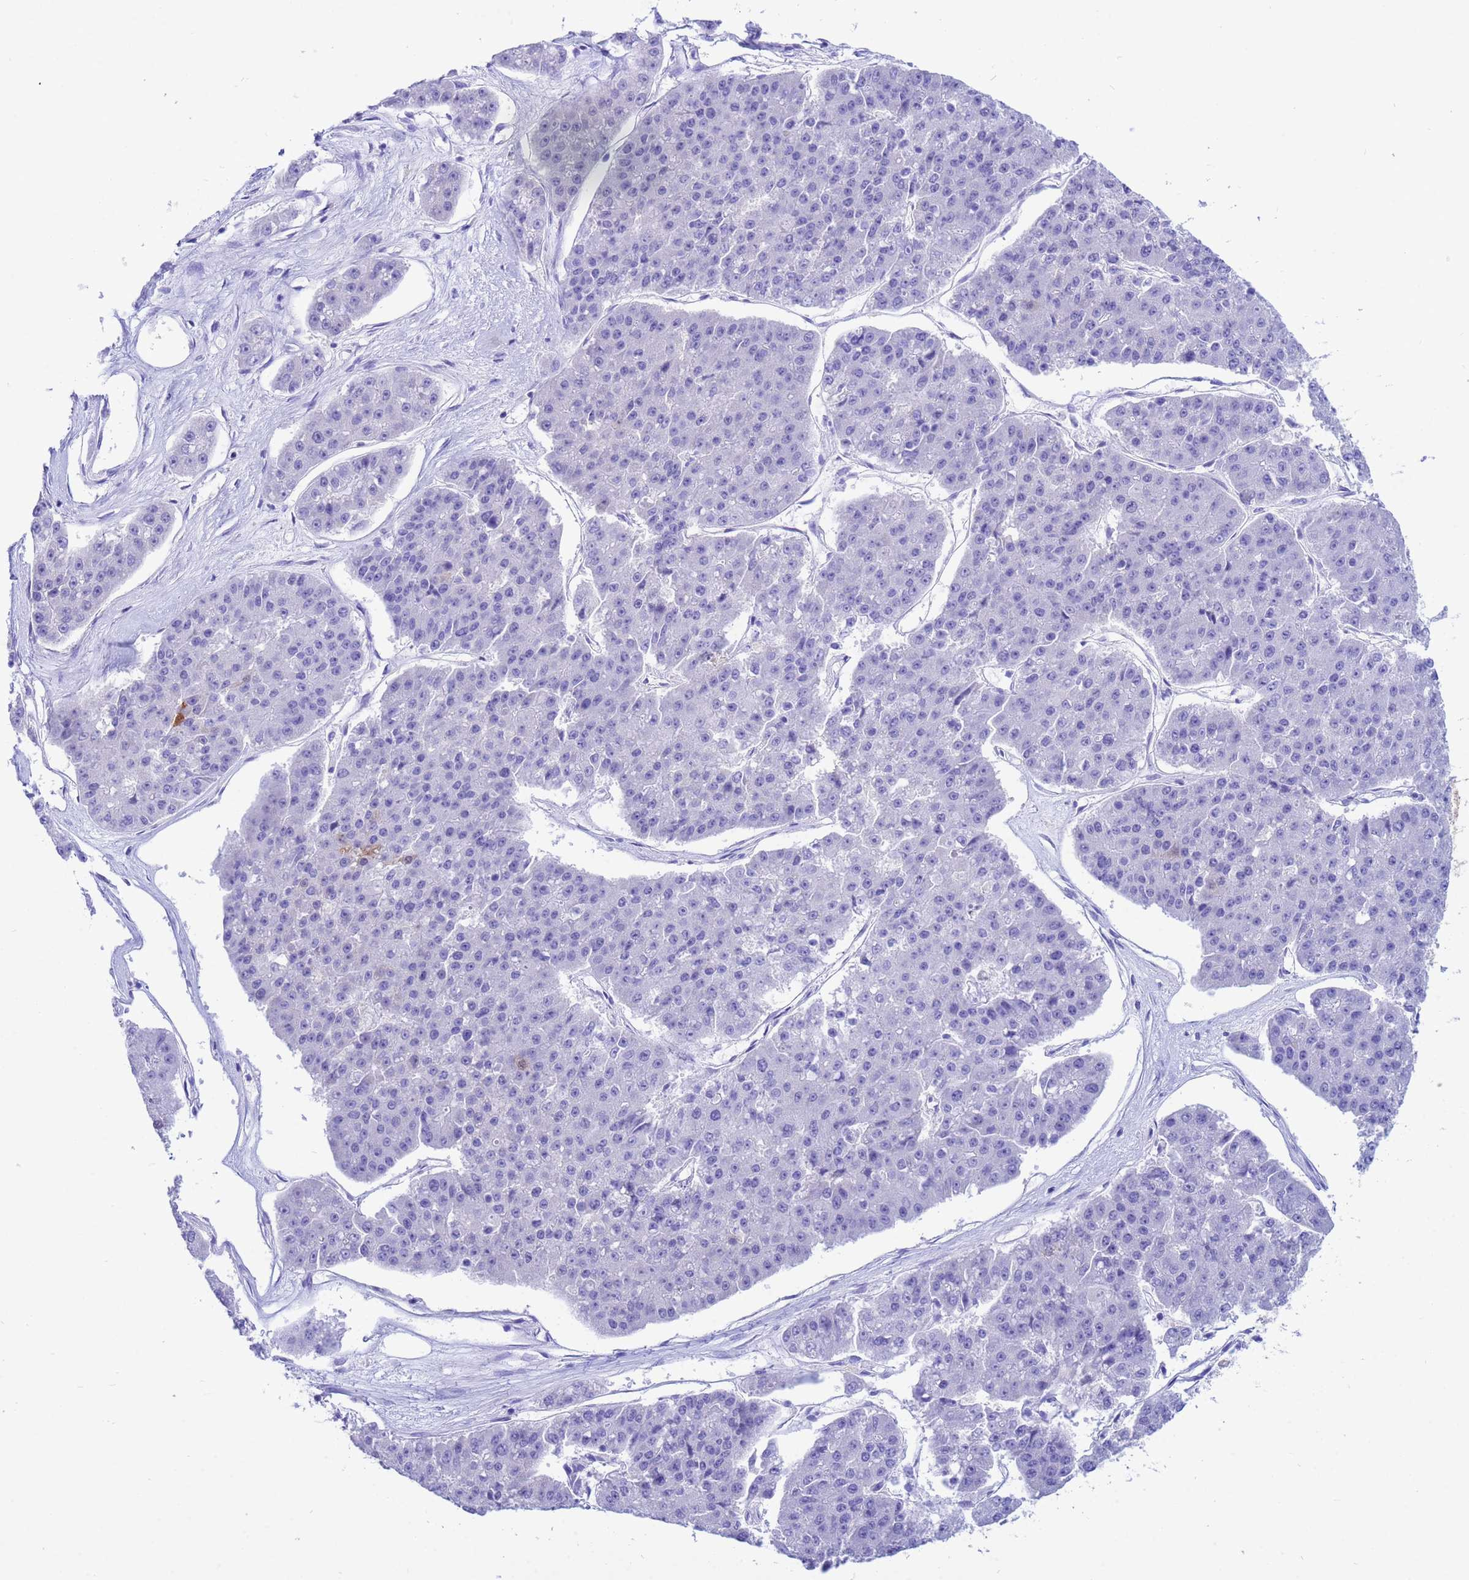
{"staining": {"intensity": "negative", "quantity": "none", "location": "none"}, "tissue": "pancreatic cancer", "cell_type": "Tumor cells", "image_type": "cancer", "snomed": [{"axis": "morphology", "description": "Adenocarcinoma, NOS"}, {"axis": "topography", "description": "Pancreas"}], "caption": "There is no significant positivity in tumor cells of pancreatic cancer (adenocarcinoma). The staining is performed using DAB brown chromogen with nuclei counter-stained in using hematoxylin.", "gene": "AKR1C2", "patient": {"sex": "male", "age": 50}}